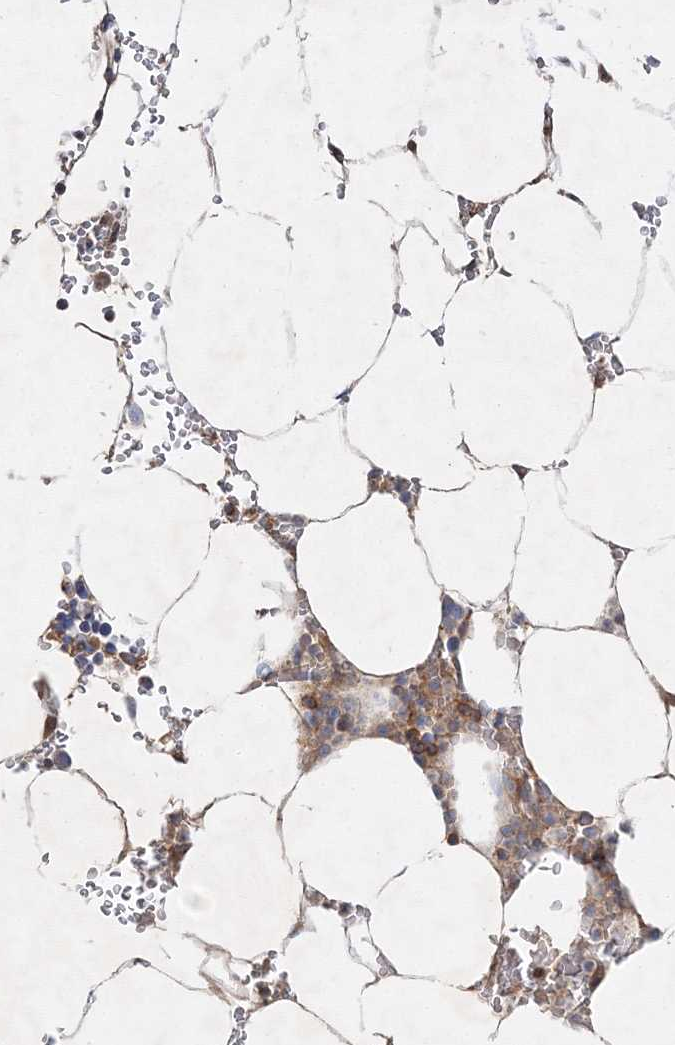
{"staining": {"intensity": "moderate", "quantity": "<25%", "location": "cytoplasmic/membranous"}, "tissue": "bone marrow", "cell_type": "Hematopoietic cells", "image_type": "normal", "snomed": [{"axis": "morphology", "description": "Normal tissue, NOS"}, {"axis": "topography", "description": "Bone marrow"}], "caption": "This photomicrograph exhibits immunohistochemistry staining of unremarkable bone marrow, with low moderate cytoplasmic/membranous positivity in approximately <25% of hematopoietic cells.", "gene": "WDR37", "patient": {"sex": "male", "age": 70}}